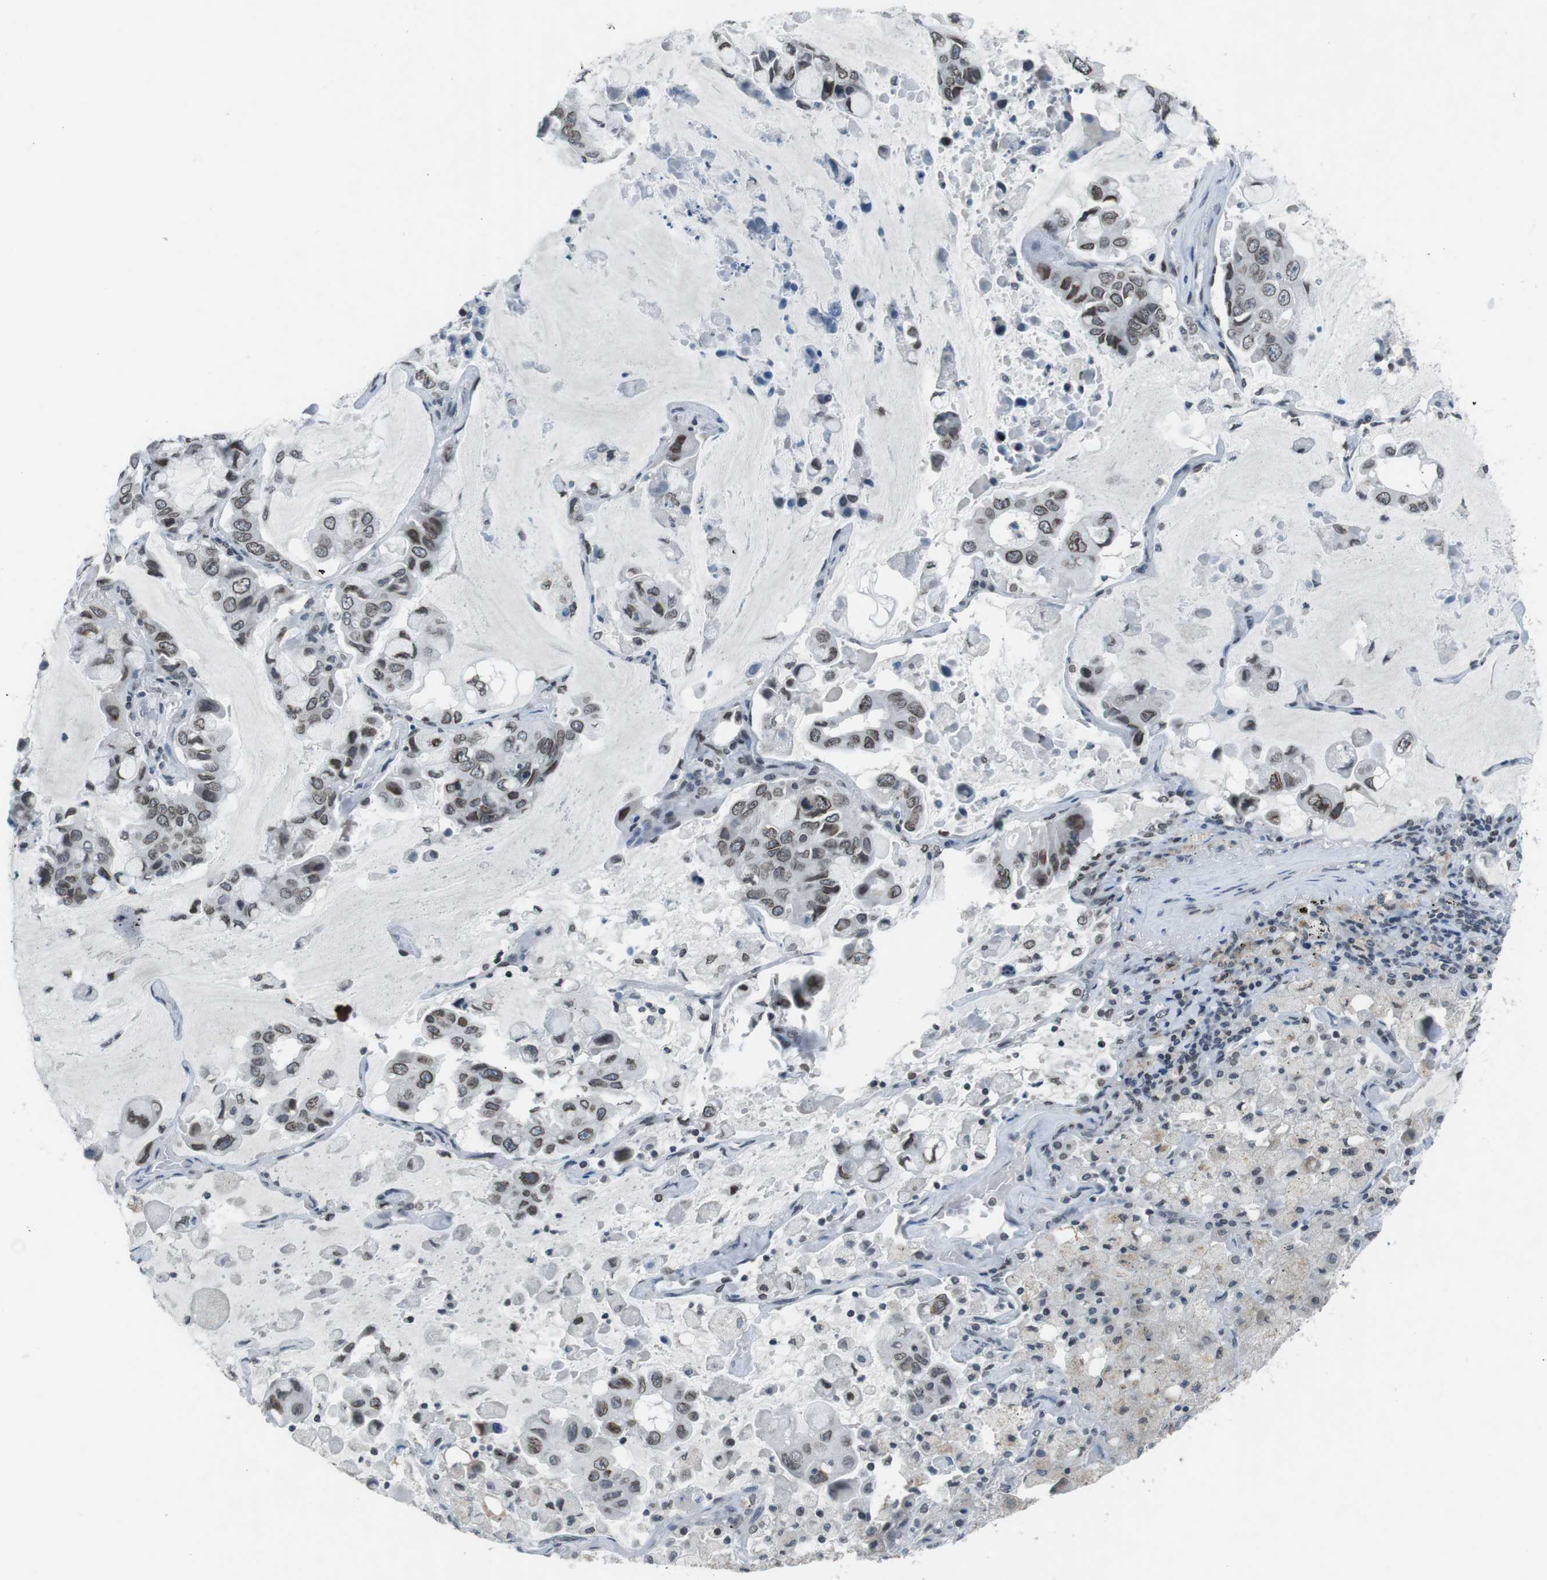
{"staining": {"intensity": "moderate", "quantity": "25%-75%", "location": "cytoplasmic/membranous,nuclear"}, "tissue": "lung cancer", "cell_type": "Tumor cells", "image_type": "cancer", "snomed": [{"axis": "morphology", "description": "Adenocarcinoma, NOS"}, {"axis": "topography", "description": "Lung"}], "caption": "A brown stain labels moderate cytoplasmic/membranous and nuclear positivity of a protein in lung adenocarcinoma tumor cells. Using DAB (3,3'-diaminobenzidine) (brown) and hematoxylin (blue) stains, captured at high magnification using brightfield microscopy.", "gene": "MAD1L1", "patient": {"sex": "male", "age": 64}}